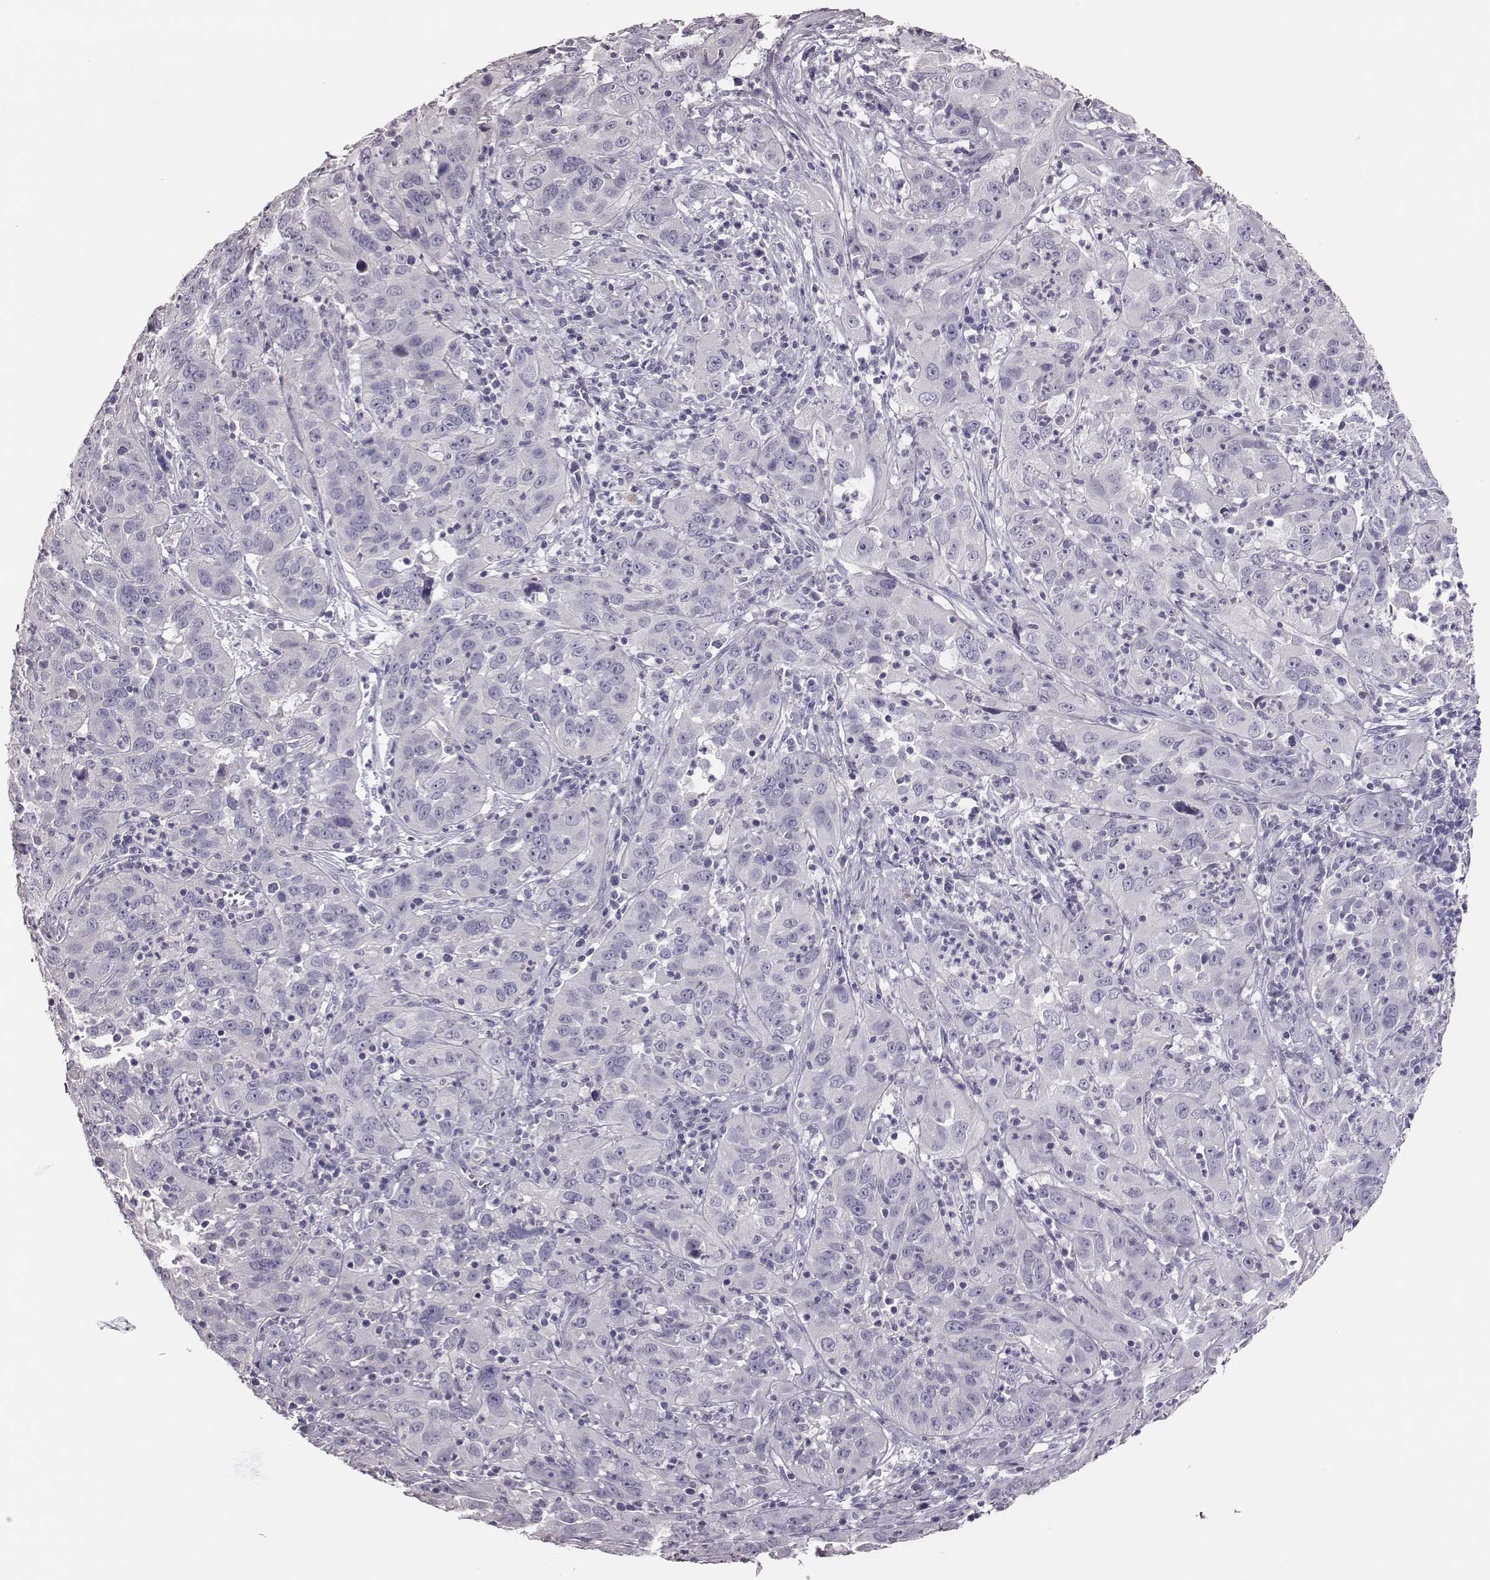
{"staining": {"intensity": "negative", "quantity": "none", "location": "none"}, "tissue": "cervical cancer", "cell_type": "Tumor cells", "image_type": "cancer", "snomed": [{"axis": "morphology", "description": "Squamous cell carcinoma, NOS"}, {"axis": "topography", "description": "Cervix"}], "caption": "High power microscopy image of an immunohistochemistry (IHC) image of cervical cancer, revealing no significant staining in tumor cells.", "gene": "P2RY10", "patient": {"sex": "female", "age": 32}}